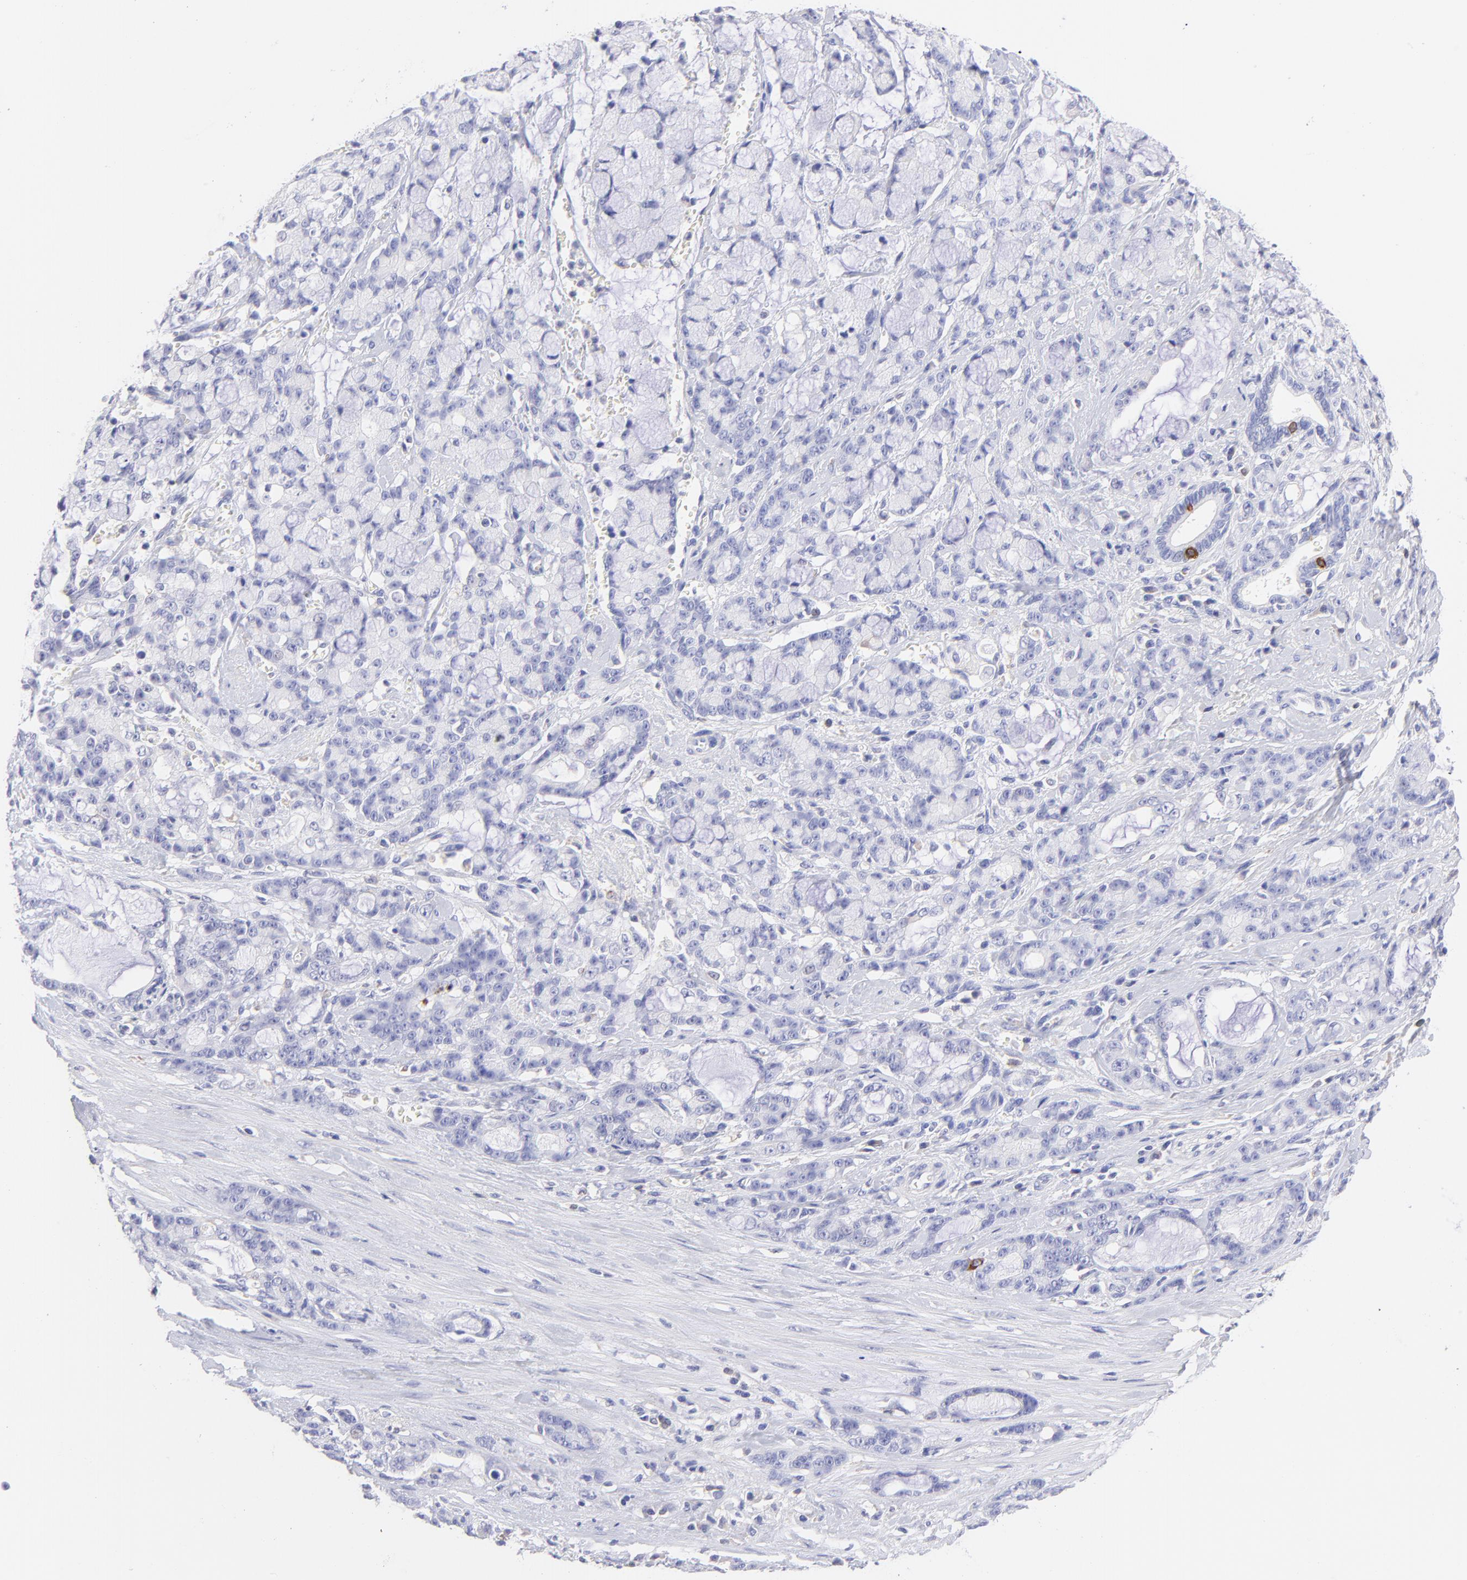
{"staining": {"intensity": "negative", "quantity": "none", "location": "none"}, "tissue": "pancreatic cancer", "cell_type": "Tumor cells", "image_type": "cancer", "snomed": [{"axis": "morphology", "description": "Adenocarcinoma, NOS"}, {"axis": "topography", "description": "Pancreas"}], "caption": "High power microscopy image of an immunohistochemistry (IHC) micrograph of pancreatic adenocarcinoma, revealing no significant positivity in tumor cells.", "gene": "IRAG2", "patient": {"sex": "female", "age": 73}}